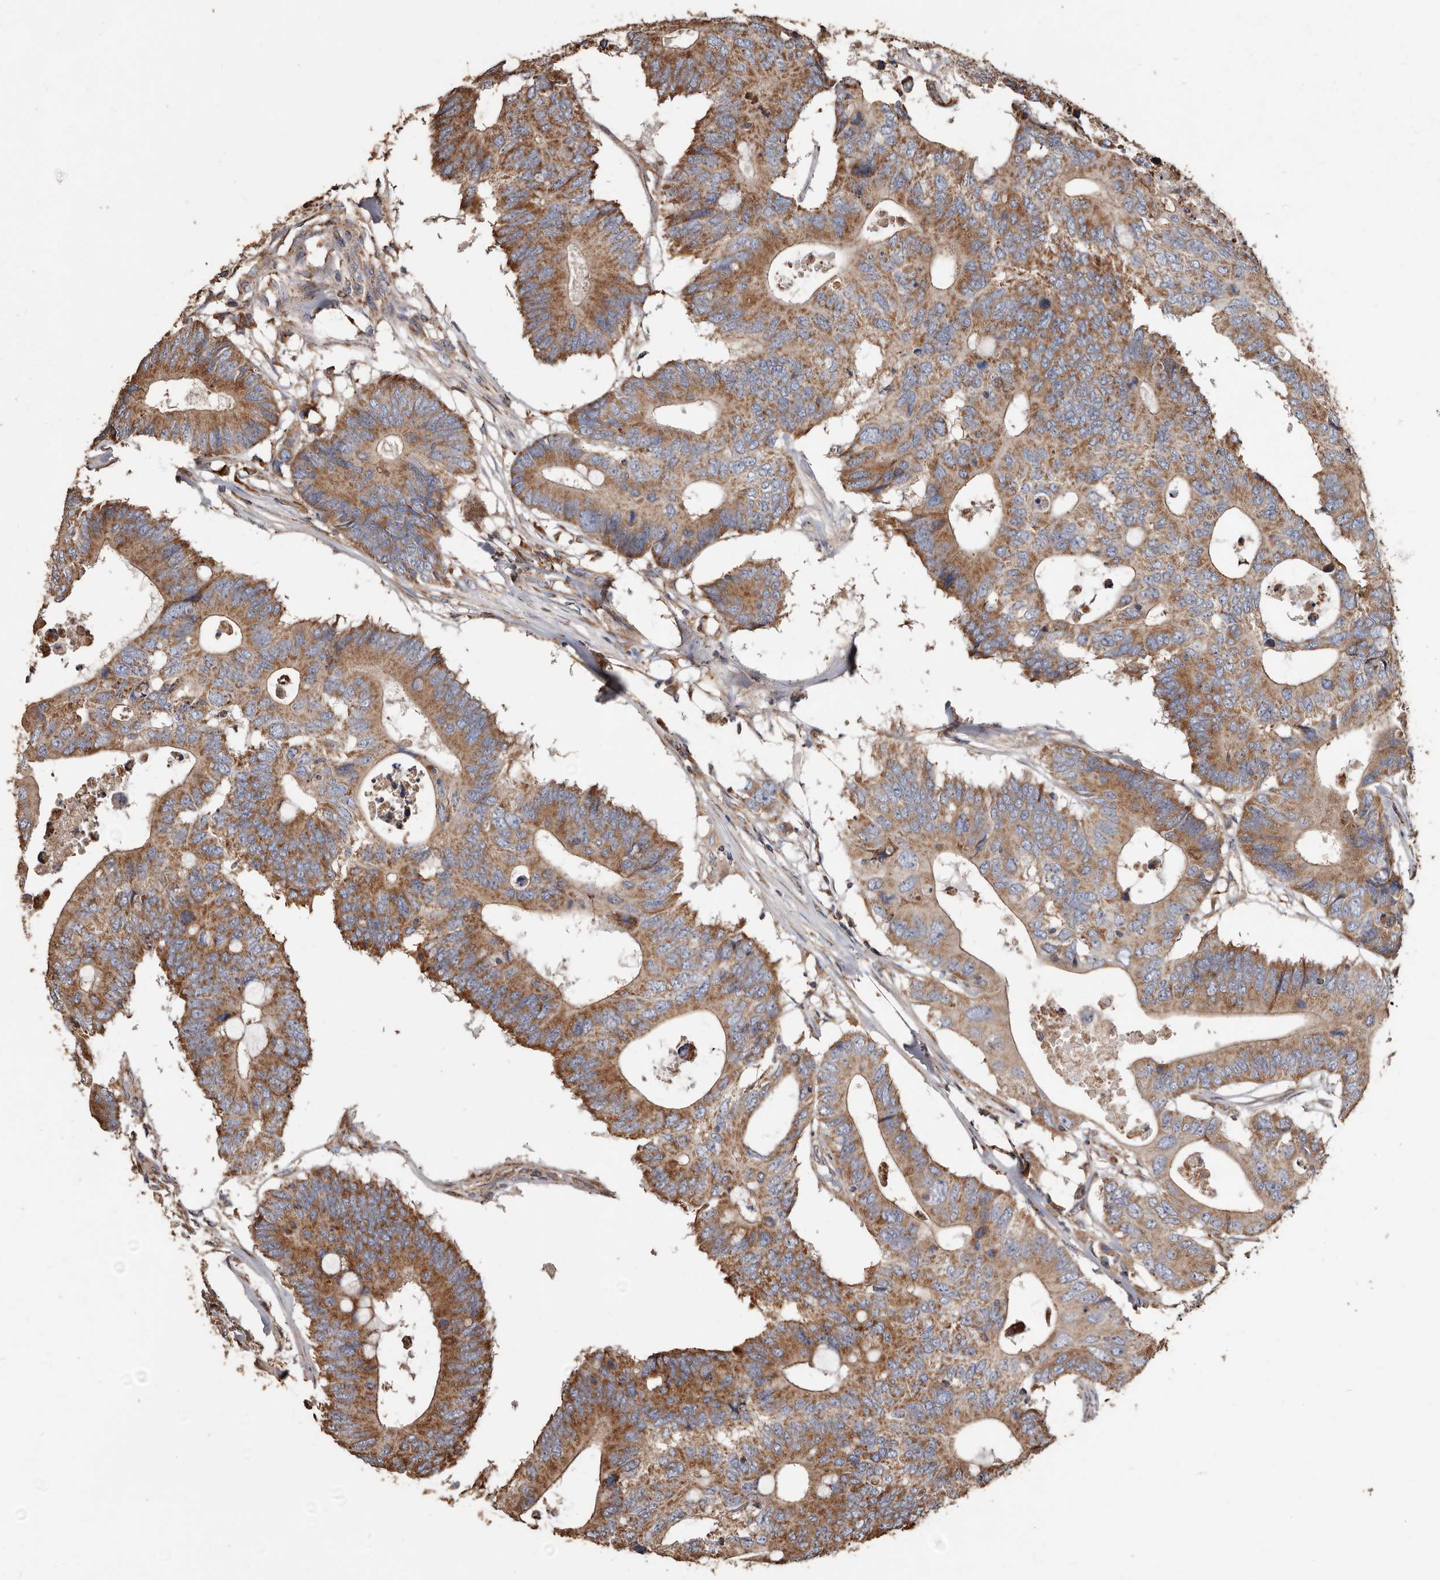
{"staining": {"intensity": "moderate", "quantity": ">75%", "location": "cytoplasmic/membranous"}, "tissue": "colorectal cancer", "cell_type": "Tumor cells", "image_type": "cancer", "snomed": [{"axis": "morphology", "description": "Adenocarcinoma, NOS"}, {"axis": "topography", "description": "Colon"}], "caption": "Approximately >75% of tumor cells in human colorectal adenocarcinoma show moderate cytoplasmic/membranous protein staining as visualized by brown immunohistochemical staining.", "gene": "OSGIN2", "patient": {"sex": "male", "age": 71}}